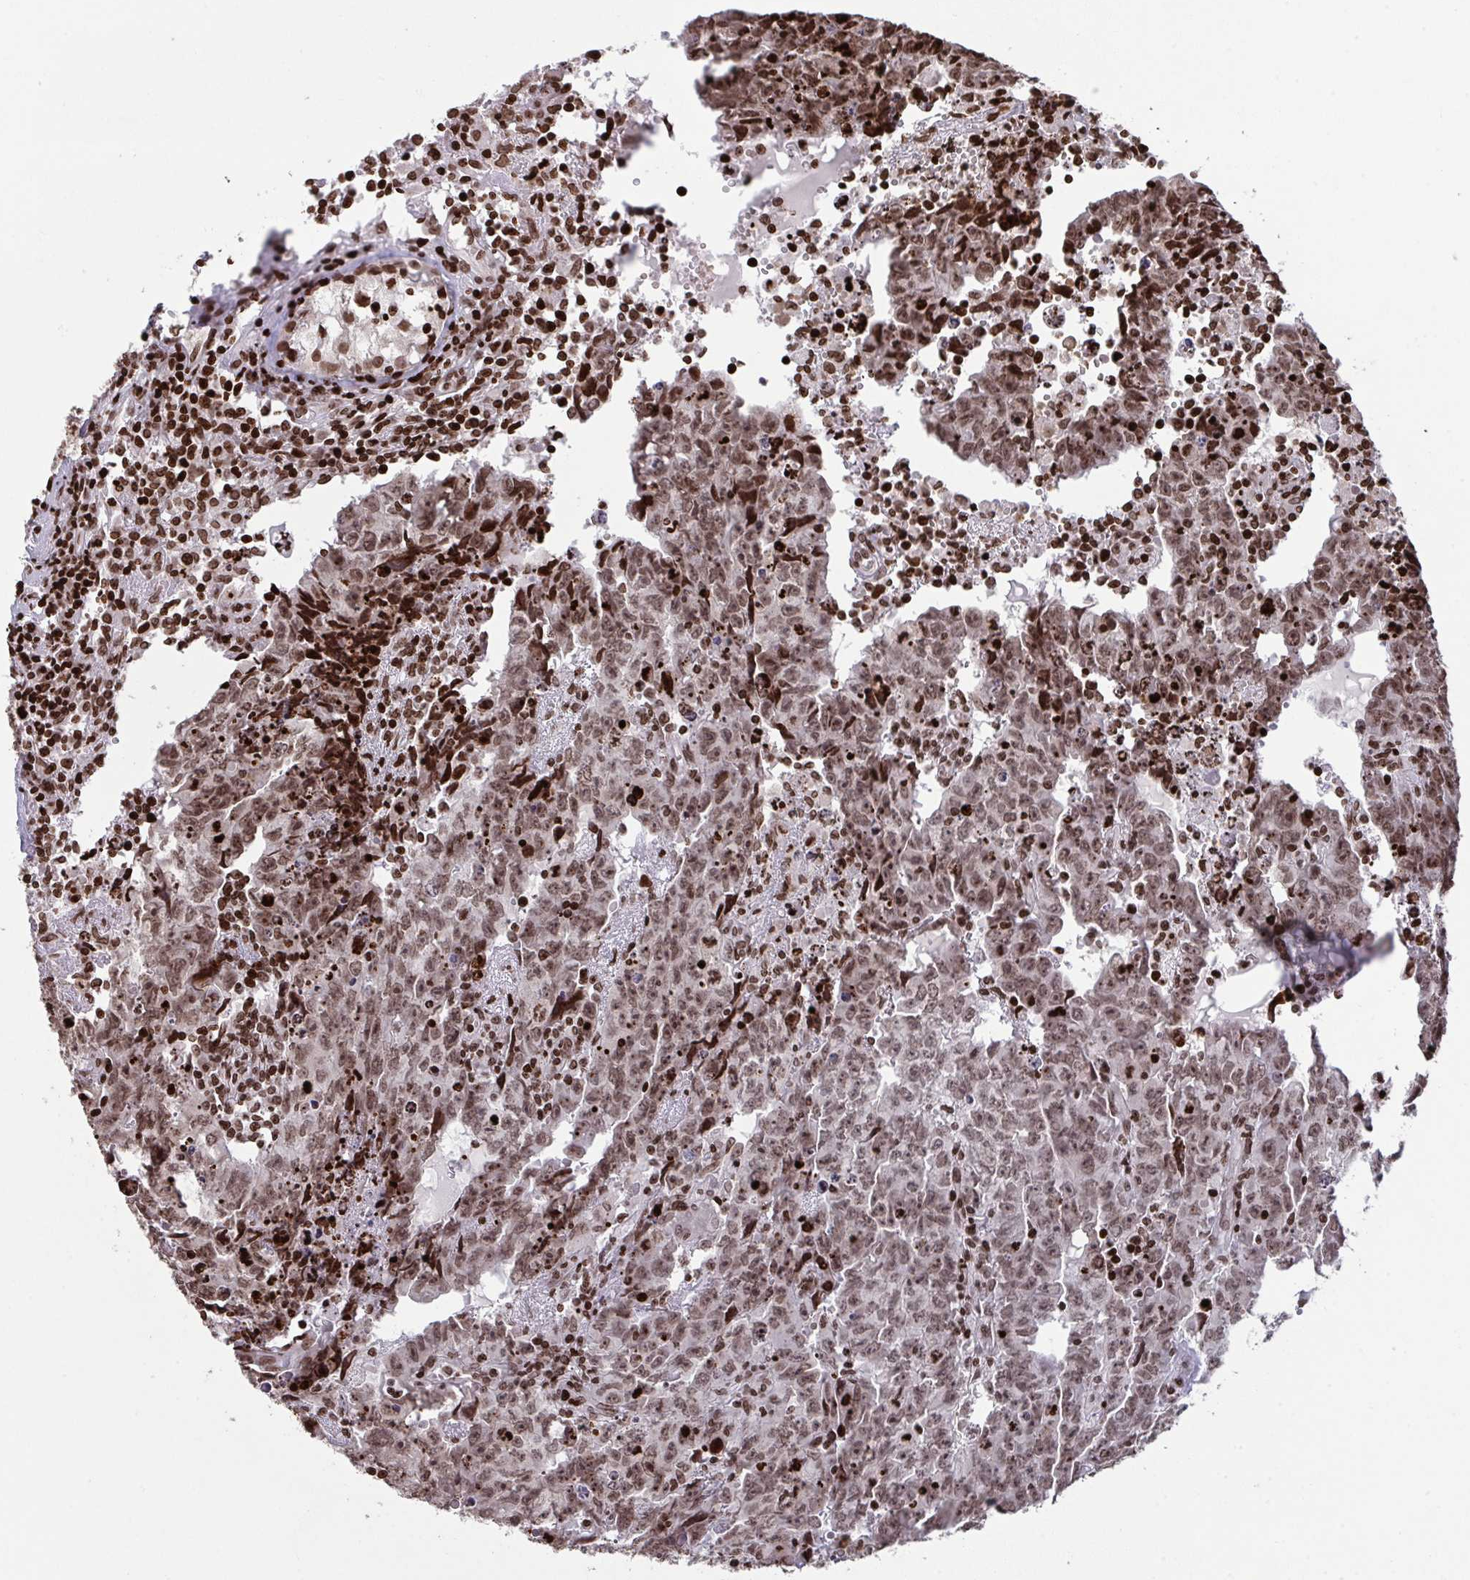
{"staining": {"intensity": "moderate", "quantity": ">75%", "location": "nuclear"}, "tissue": "testis cancer", "cell_type": "Tumor cells", "image_type": "cancer", "snomed": [{"axis": "morphology", "description": "Carcinoma, Embryonal, NOS"}, {"axis": "topography", "description": "Testis"}], "caption": "IHC histopathology image of testis cancer stained for a protein (brown), which reveals medium levels of moderate nuclear positivity in about >75% of tumor cells.", "gene": "NIP7", "patient": {"sex": "male", "age": 22}}